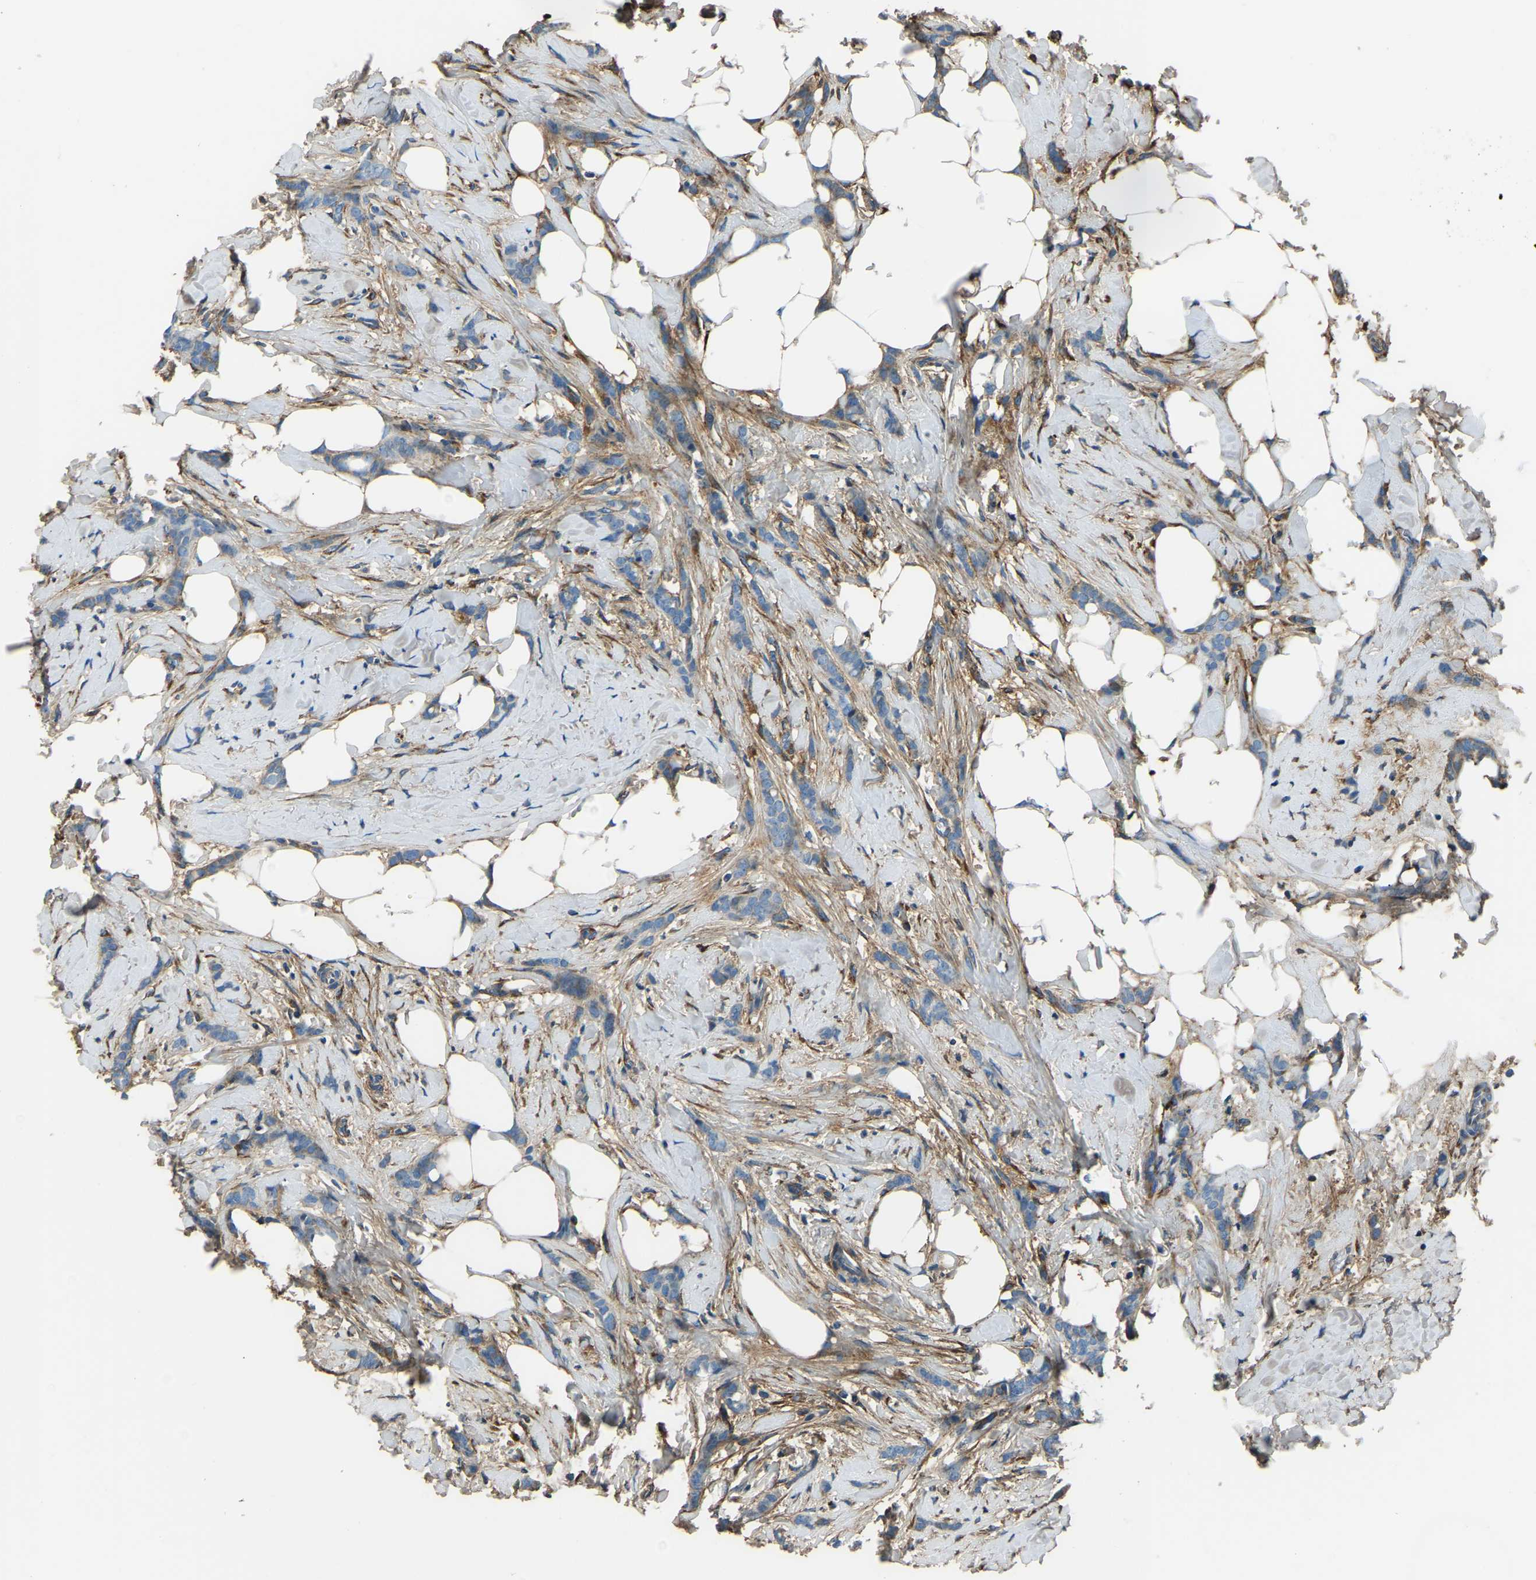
{"staining": {"intensity": "negative", "quantity": "none", "location": "none"}, "tissue": "breast cancer", "cell_type": "Tumor cells", "image_type": "cancer", "snomed": [{"axis": "morphology", "description": "Lobular carcinoma, in situ"}, {"axis": "morphology", "description": "Lobular carcinoma"}, {"axis": "topography", "description": "Breast"}], "caption": "Human breast cancer stained for a protein using immunohistochemistry demonstrates no staining in tumor cells.", "gene": "COL3A1", "patient": {"sex": "female", "age": 41}}